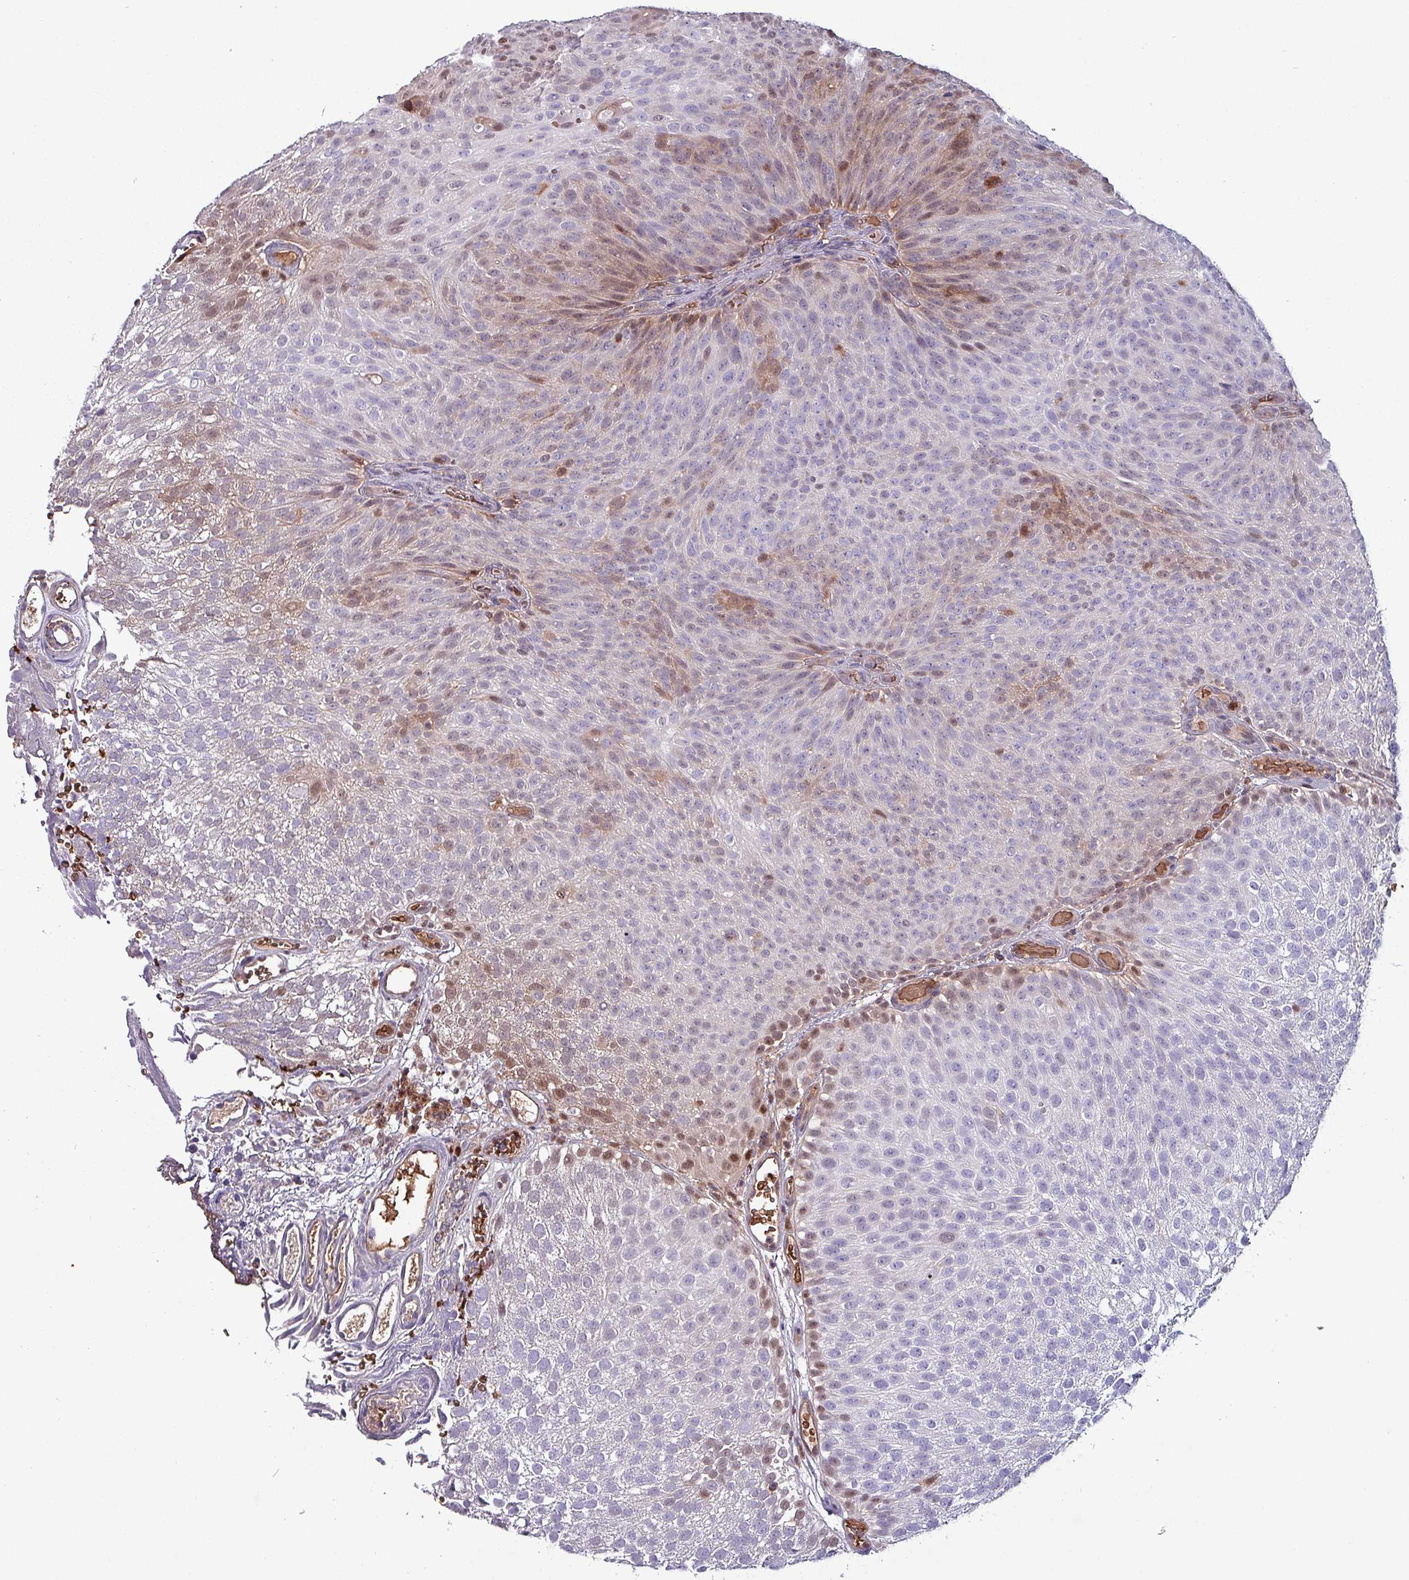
{"staining": {"intensity": "moderate", "quantity": "<25%", "location": "cytoplasmic/membranous,nuclear"}, "tissue": "urothelial cancer", "cell_type": "Tumor cells", "image_type": "cancer", "snomed": [{"axis": "morphology", "description": "Urothelial carcinoma, Low grade"}, {"axis": "topography", "description": "Urinary bladder"}], "caption": "Protein expression analysis of urothelial carcinoma (low-grade) displays moderate cytoplasmic/membranous and nuclear expression in about <25% of tumor cells.", "gene": "PSMB8", "patient": {"sex": "male", "age": 78}}